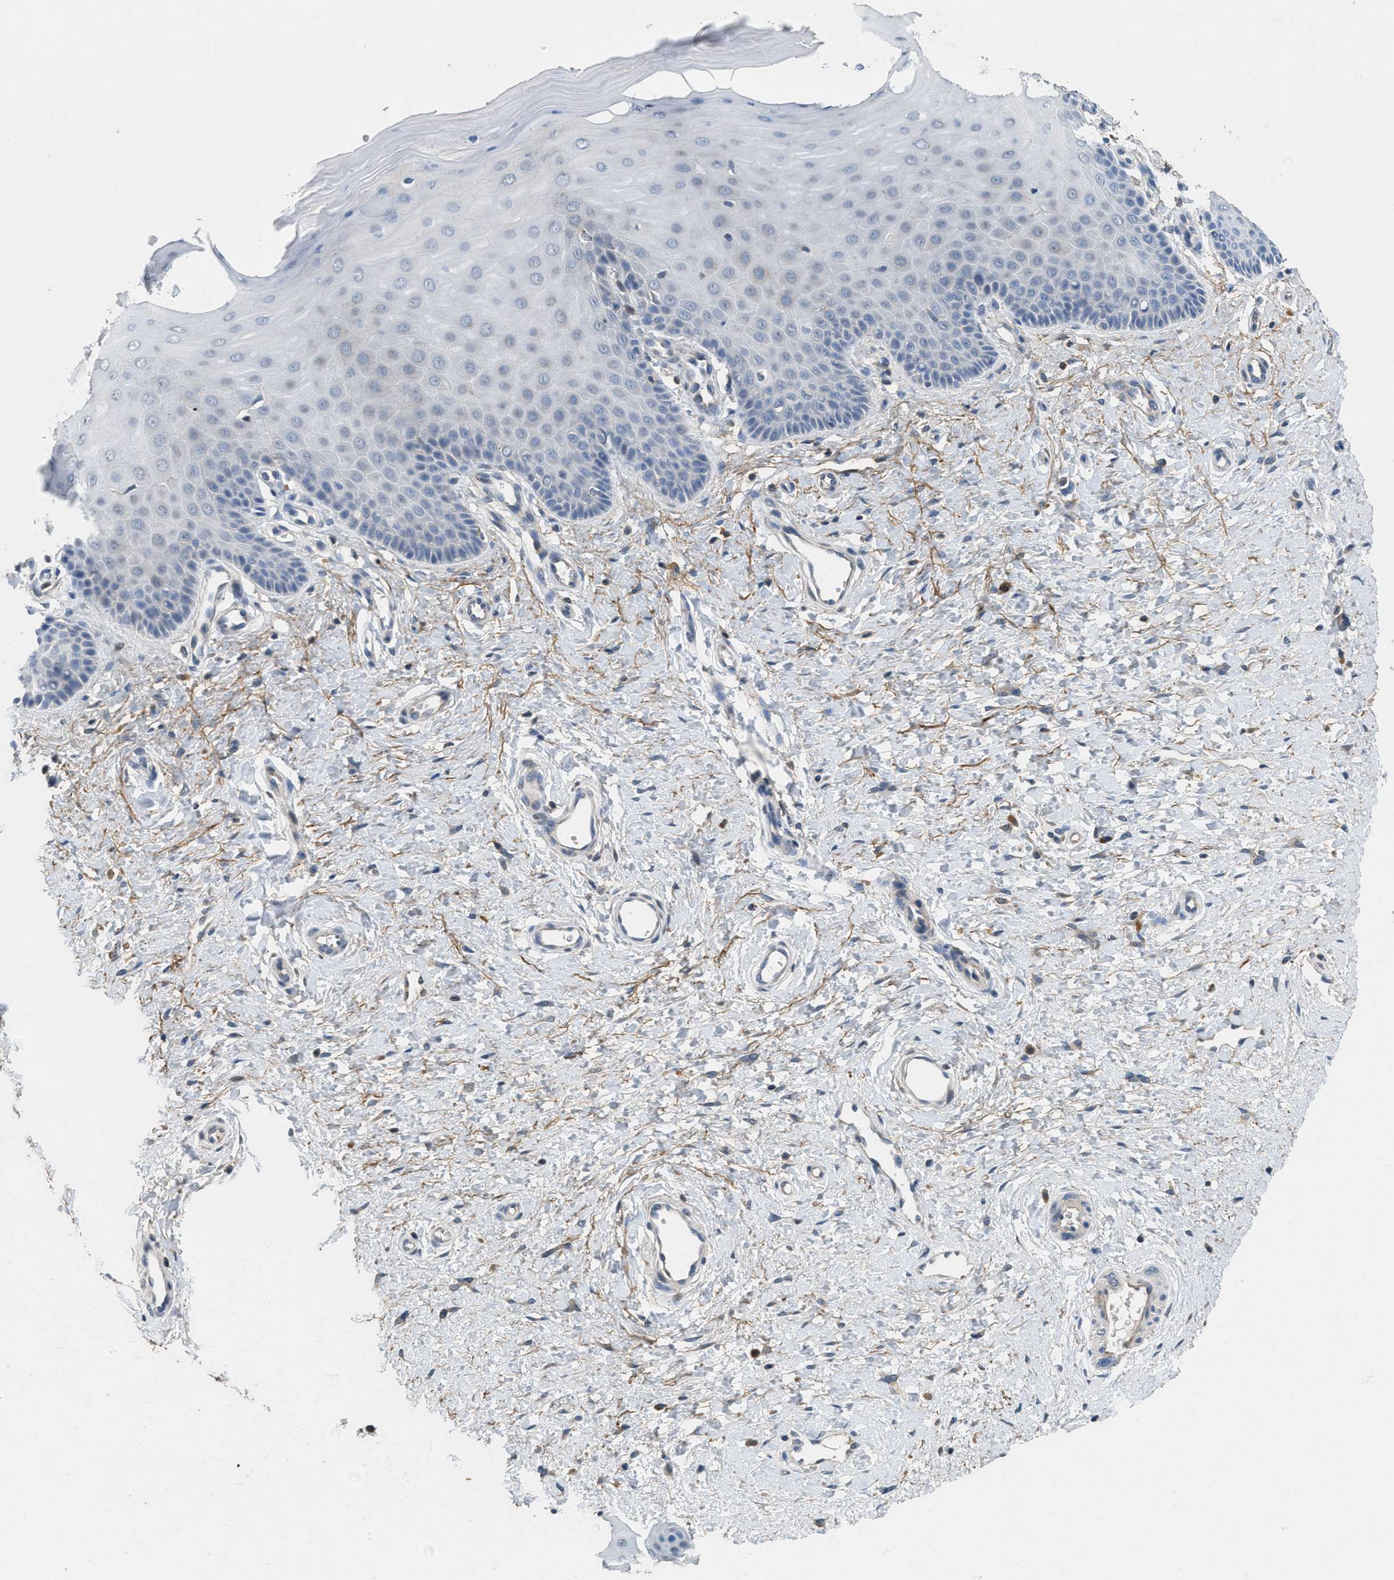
{"staining": {"intensity": "negative", "quantity": "none", "location": "none"}, "tissue": "cervix", "cell_type": "Glandular cells", "image_type": "normal", "snomed": [{"axis": "morphology", "description": "Normal tissue, NOS"}, {"axis": "topography", "description": "Cervix"}], "caption": "Immunohistochemistry image of benign cervix: cervix stained with DAB displays no significant protein expression in glandular cells.", "gene": "DGKE", "patient": {"sex": "female", "age": 55}}